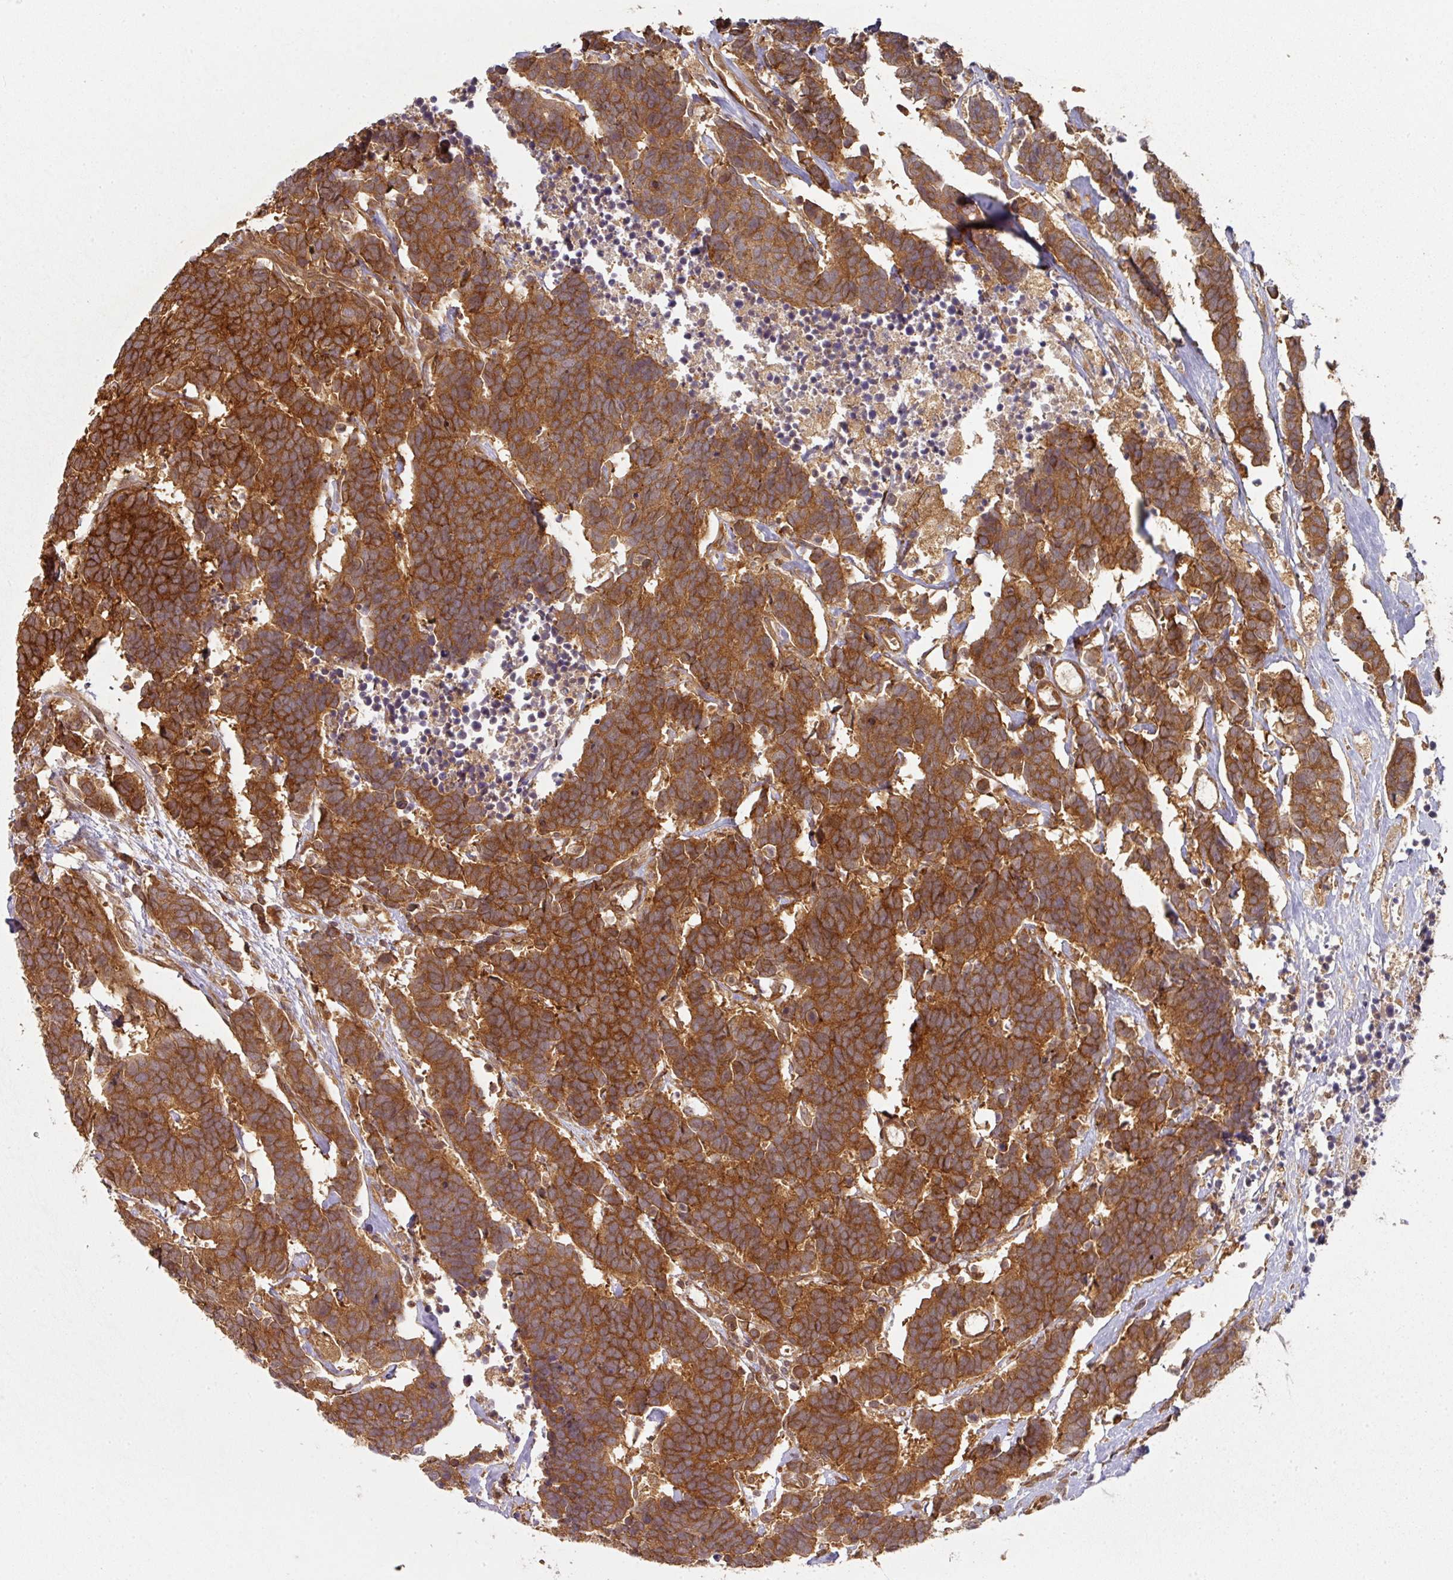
{"staining": {"intensity": "strong", "quantity": ">75%", "location": "cytoplasmic/membranous"}, "tissue": "carcinoid", "cell_type": "Tumor cells", "image_type": "cancer", "snomed": [{"axis": "morphology", "description": "Carcinoma, NOS"}, {"axis": "morphology", "description": "Carcinoid, malignant, NOS"}, {"axis": "topography", "description": "Urinary bladder"}], "caption": "Protein expression analysis of carcinoma reveals strong cytoplasmic/membranous staining in approximately >75% of tumor cells. Using DAB (3,3'-diaminobenzidine) (brown) and hematoxylin (blue) stains, captured at high magnification using brightfield microscopy.", "gene": "EIF4EBP2", "patient": {"sex": "male", "age": 57}}